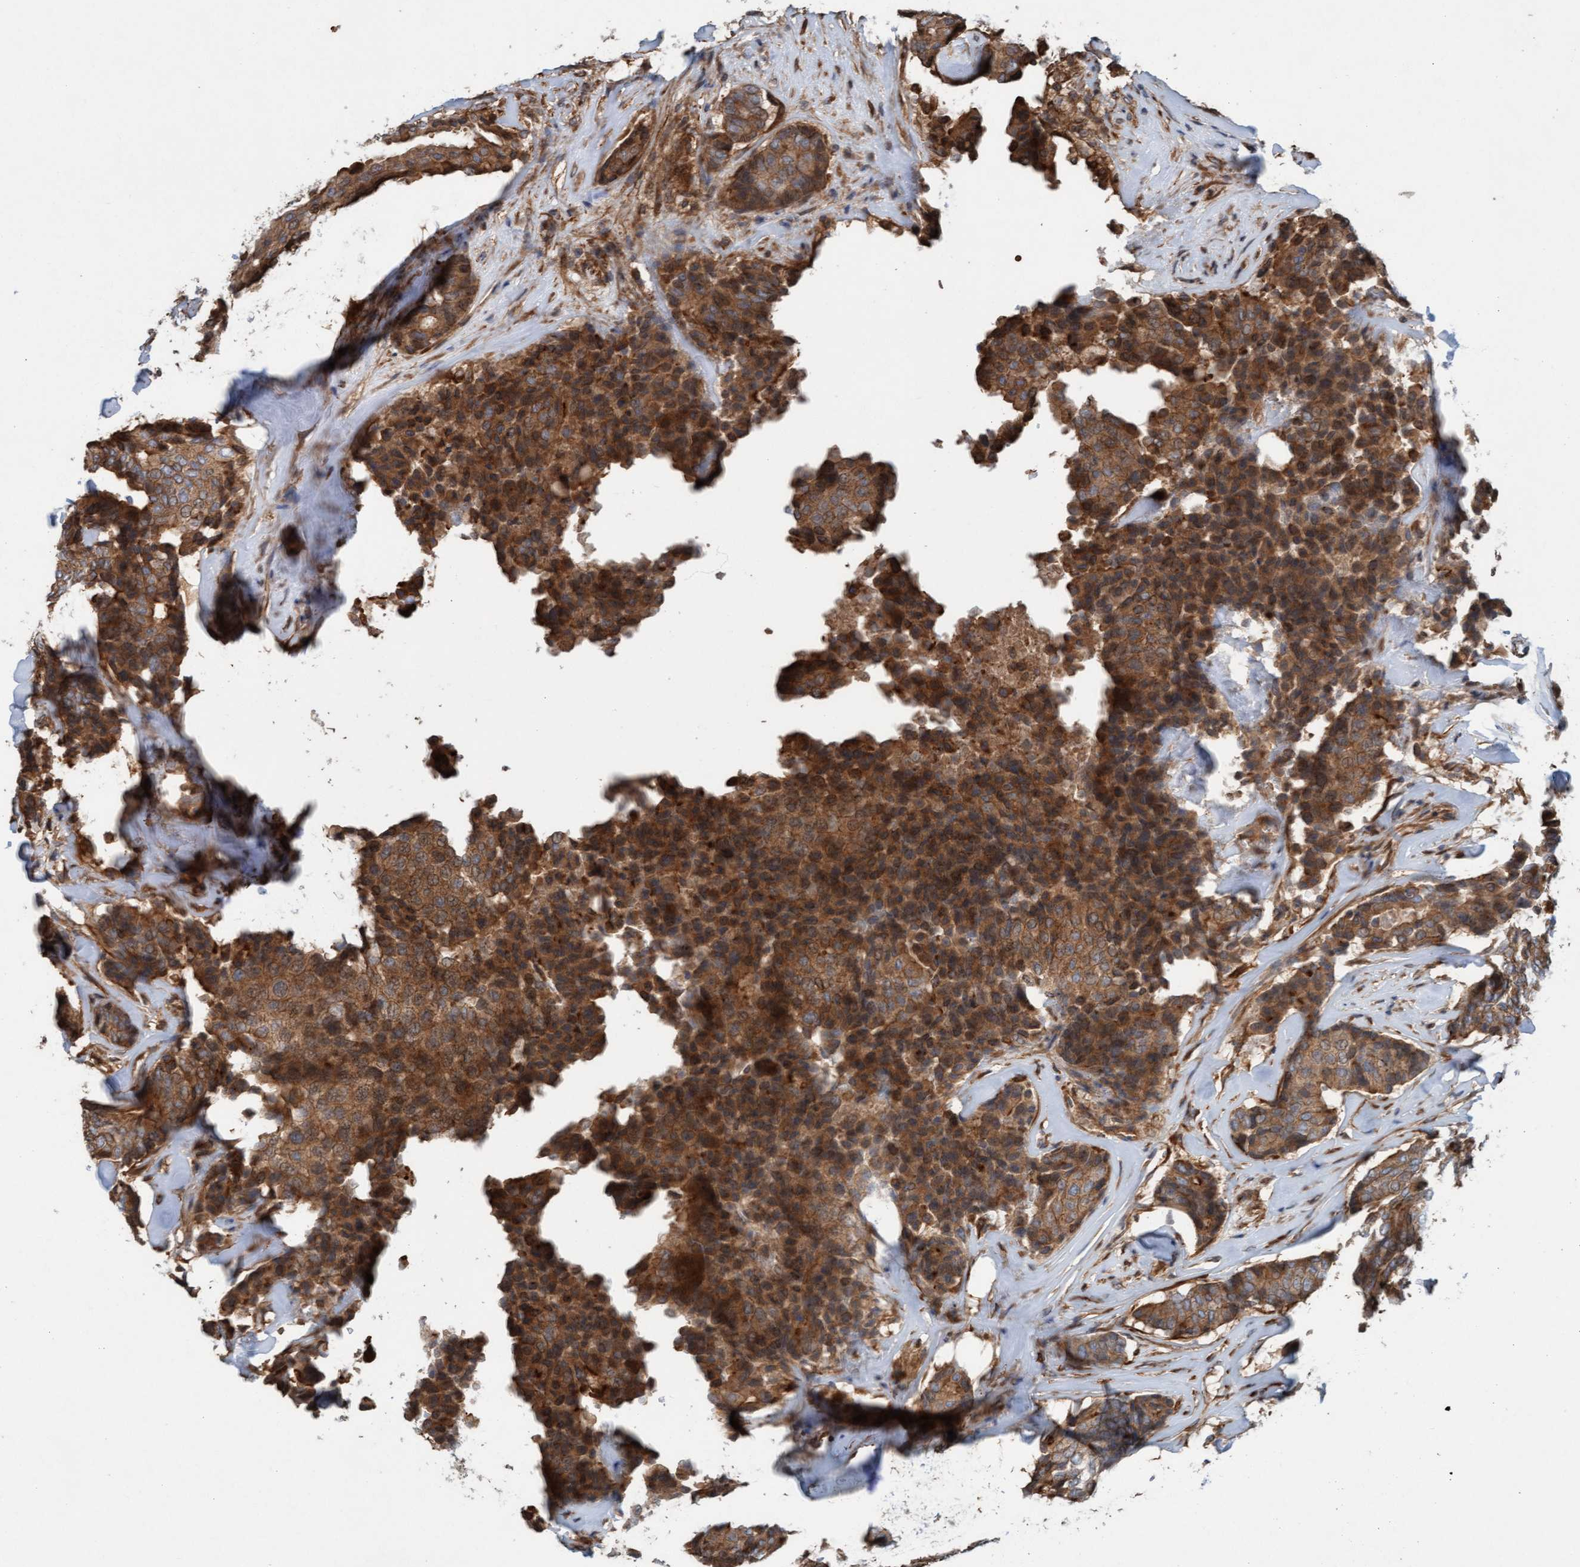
{"staining": {"intensity": "moderate", "quantity": ">75%", "location": "cytoplasmic/membranous"}, "tissue": "breast cancer", "cell_type": "Tumor cells", "image_type": "cancer", "snomed": [{"axis": "morphology", "description": "Duct carcinoma"}, {"axis": "topography", "description": "Breast"}], "caption": "Immunohistochemical staining of human breast cancer shows medium levels of moderate cytoplasmic/membranous protein positivity in about >75% of tumor cells. The staining was performed using DAB (3,3'-diaminobenzidine), with brown indicating positive protein expression. Nuclei are stained blue with hematoxylin.", "gene": "ERAL1", "patient": {"sex": "female", "age": 75}}